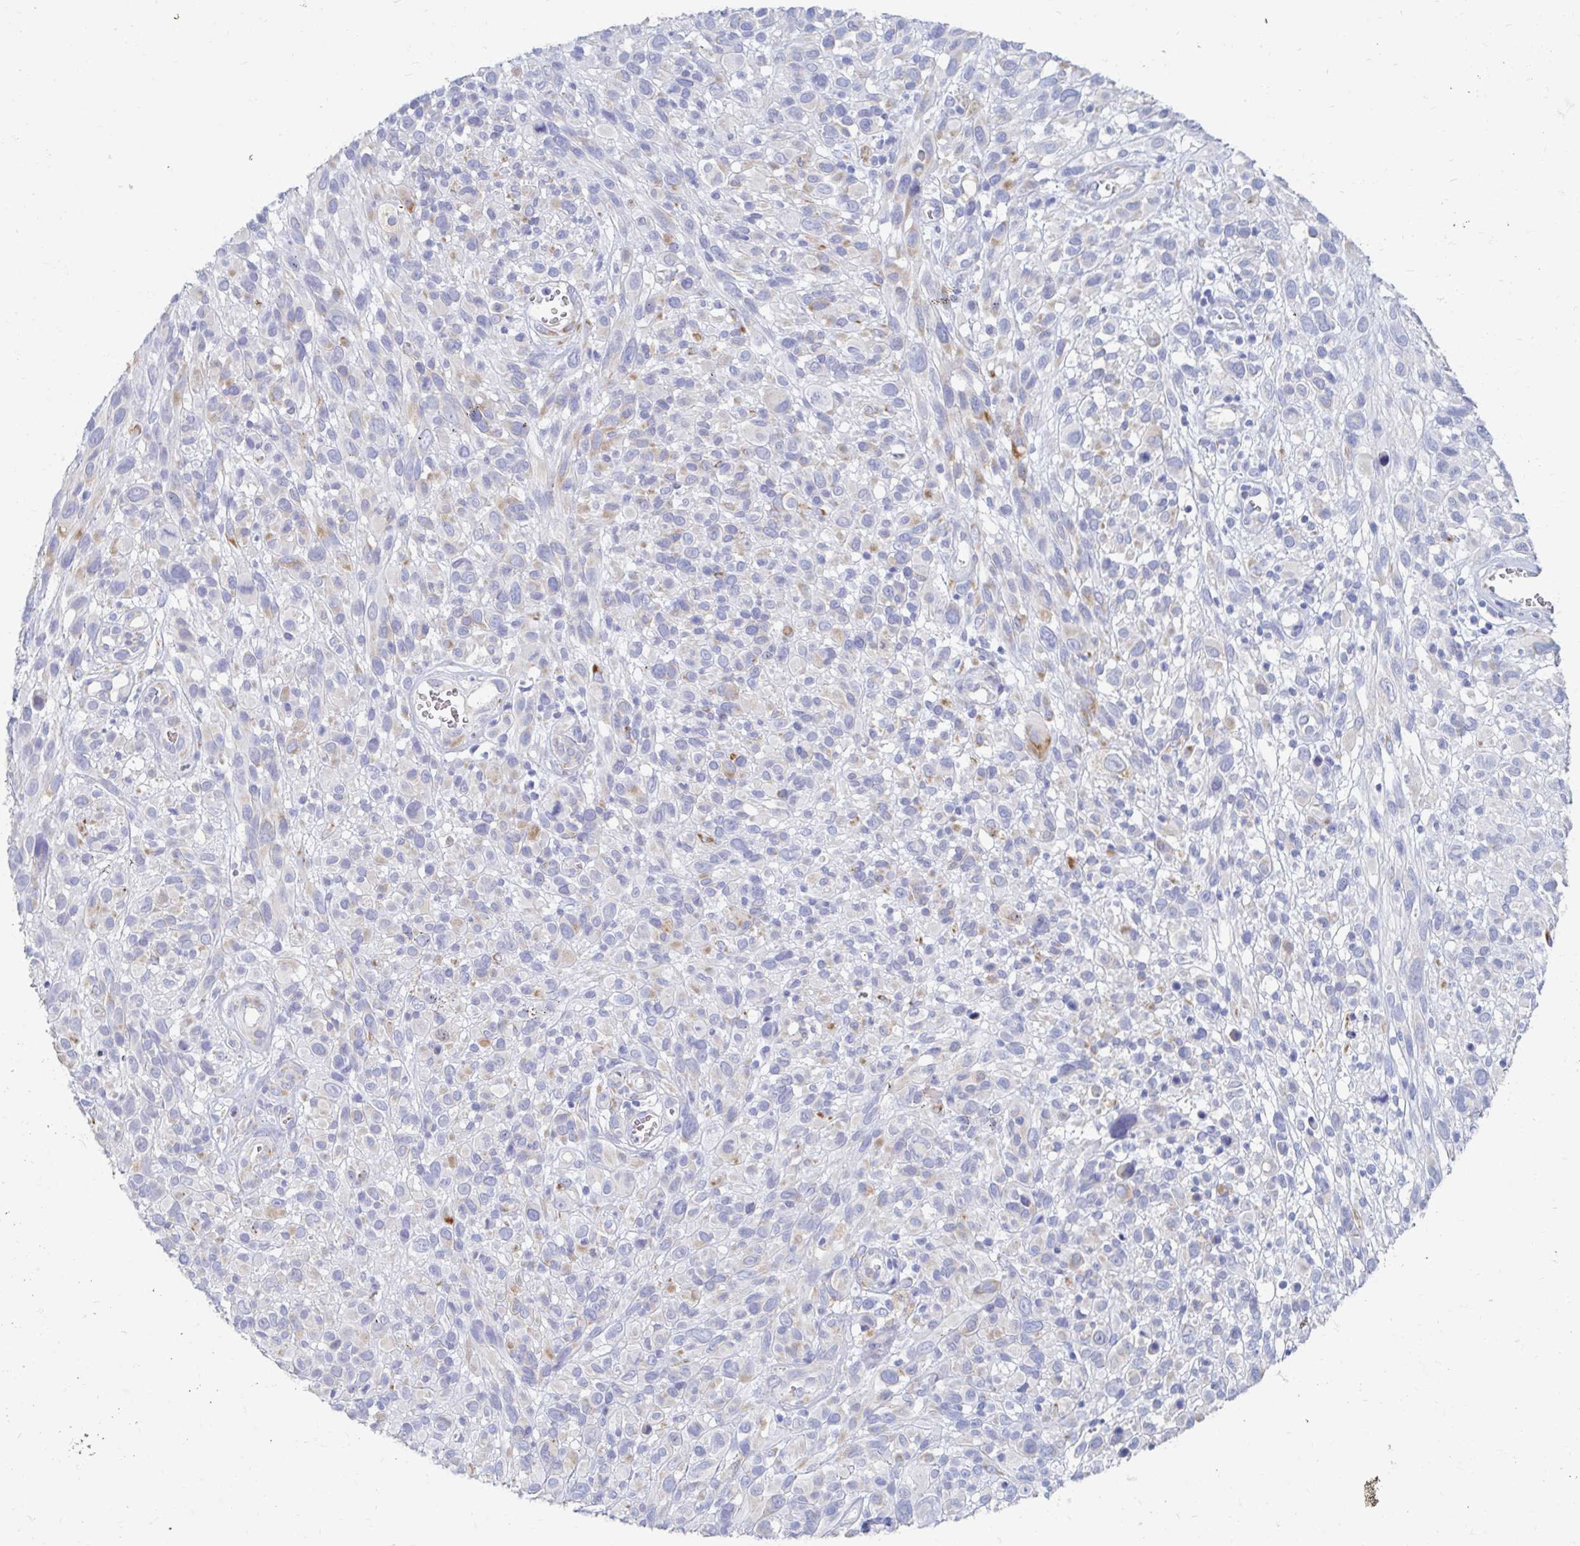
{"staining": {"intensity": "weak", "quantity": "<25%", "location": "cytoplasmic/membranous"}, "tissue": "melanoma", "cell_type": "Tumor cells", "image_type": "cancer", "snomed": [{"axis": "morphology", "description": "Malignant melanoma, NOS"}, {"axis": "topography", "description": "Skin"}], "caption": "Immunohistochemistry of human melanoma demonstrates no positivity in tumor cells.", "gene": "MYLK2", "patient": {"sex": "male", "age": 68}}